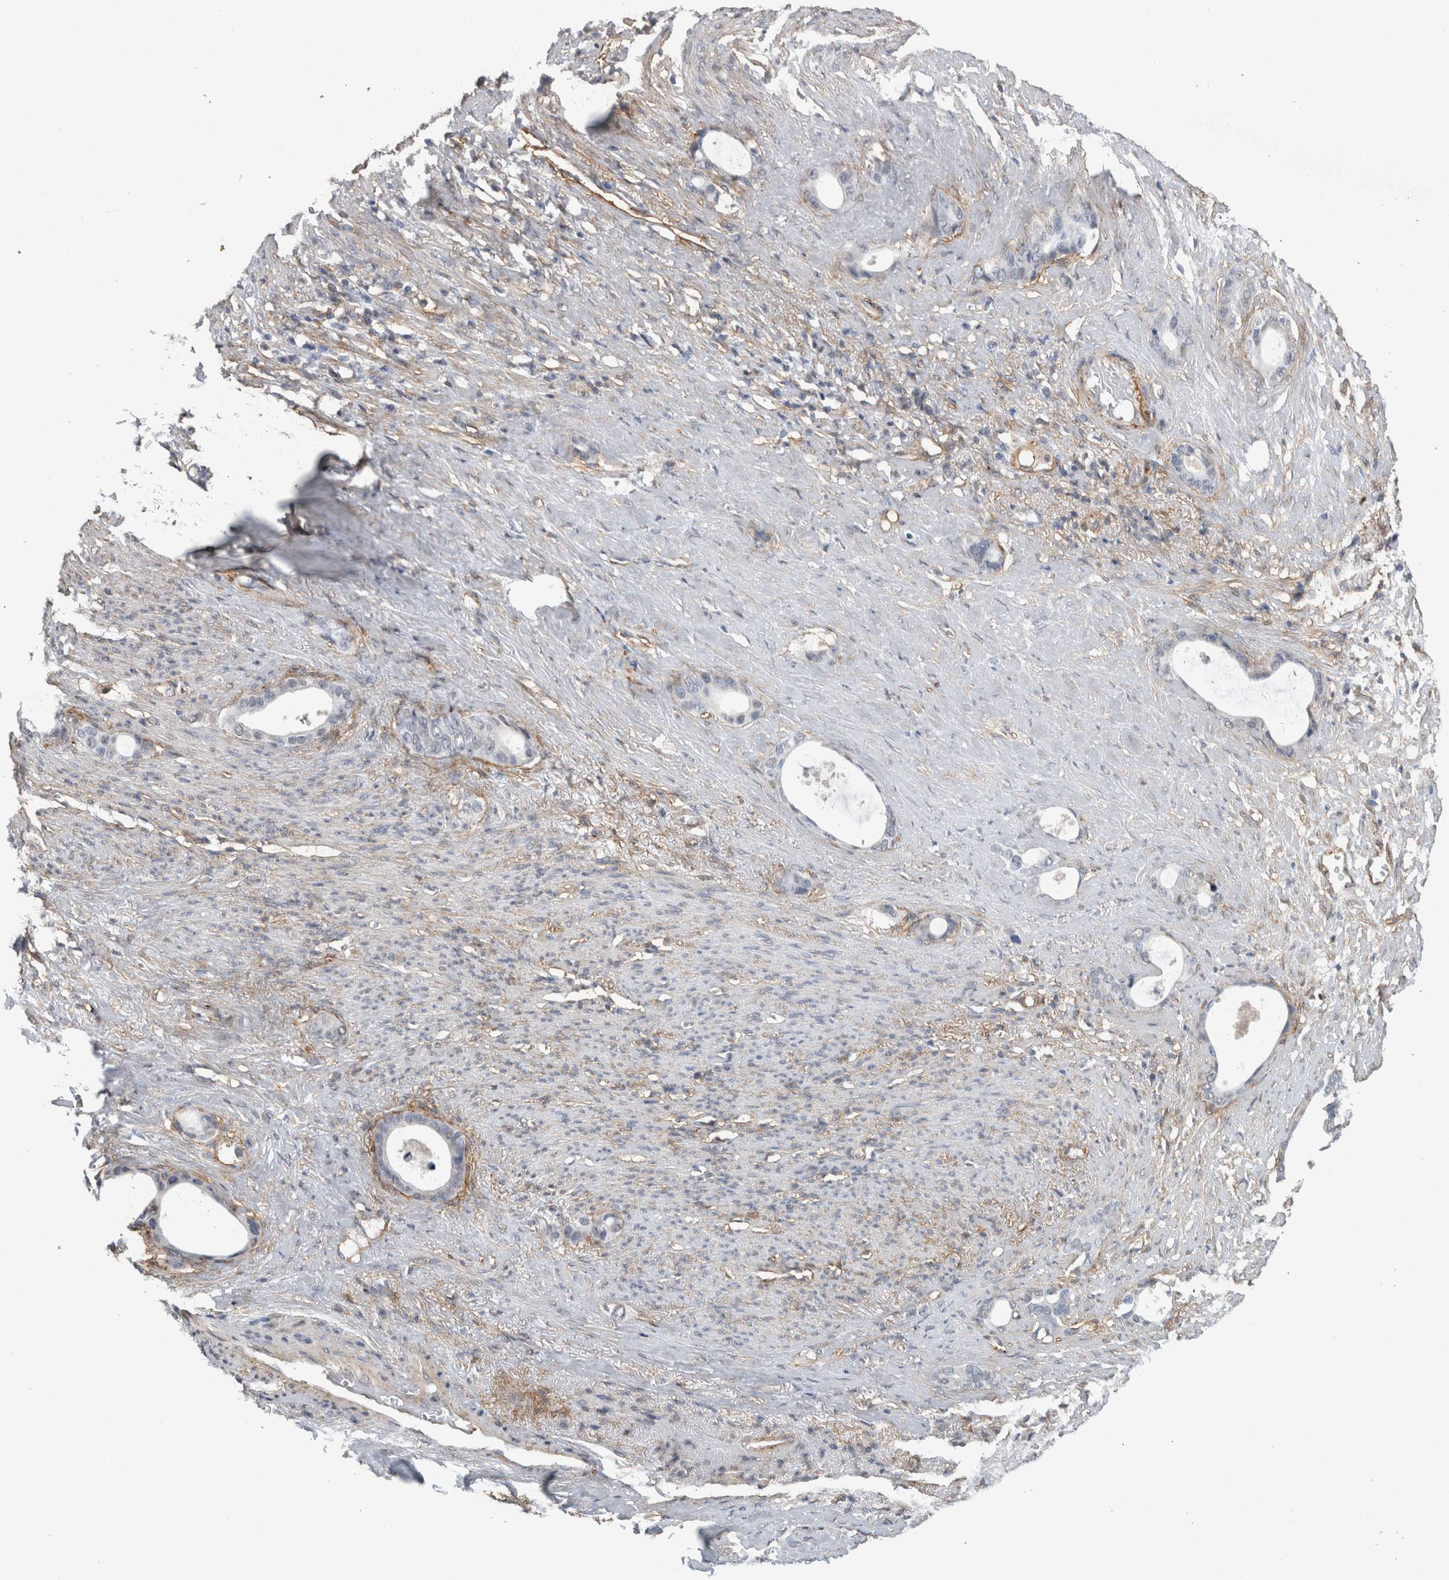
{"staining": {"intensity": "negative", "quantity": "none", "location": "none"}, "tissue": "stomach cancer", "cell_type": "Tumor cells", "image_type": "cancer", "snomed": [{"axis": "morphology", "description": "Adenocarcinoma, NOS"}, {"axis": "topography", "description": "Stomach"}], "caption": "Micrograph shows no protein positivity in tumor cells of adenocarcinoma (stomach) tissue.", "gene": "RECK", "patient": {"sex": "female", "age": 75}}